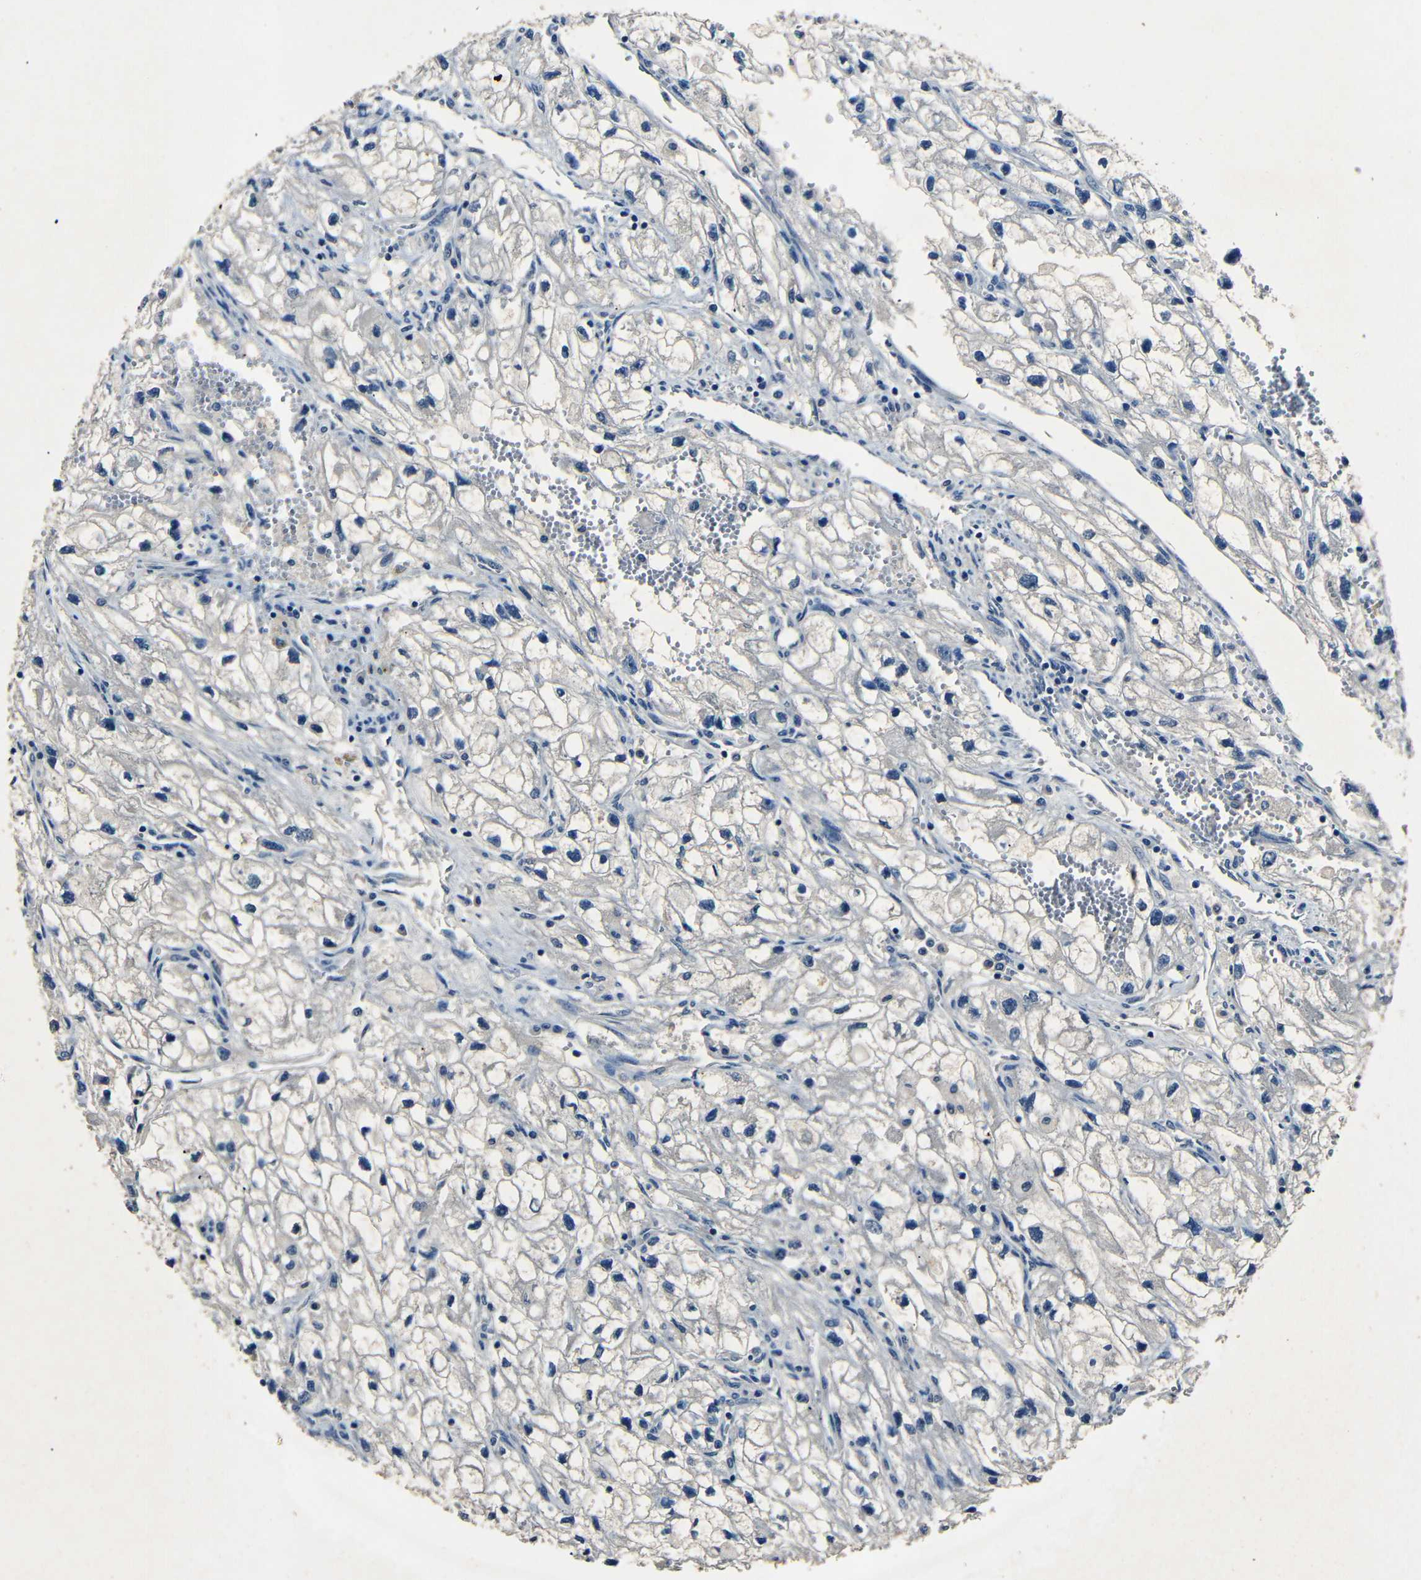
{"staining": {"intensity": "negative", "quantity": "none", "location": "none"}, "tissue": "renal cancer", "cell_type": "Tumor cells", "image_type": "cancer", "snomed": [{"axis": "morphology", "description": "Adenocarcinoma, NOS"}, {"axis": "topography", "description": "Kidney"}], "caption": "A high-resolution micrograph shows immunohistochemistry staining of adenocarcinoma (renal), which demonstrates no significant positivity in tumor cells.", "gene": "NCMAP", "patient": {"sex": "female", "age": 70}}